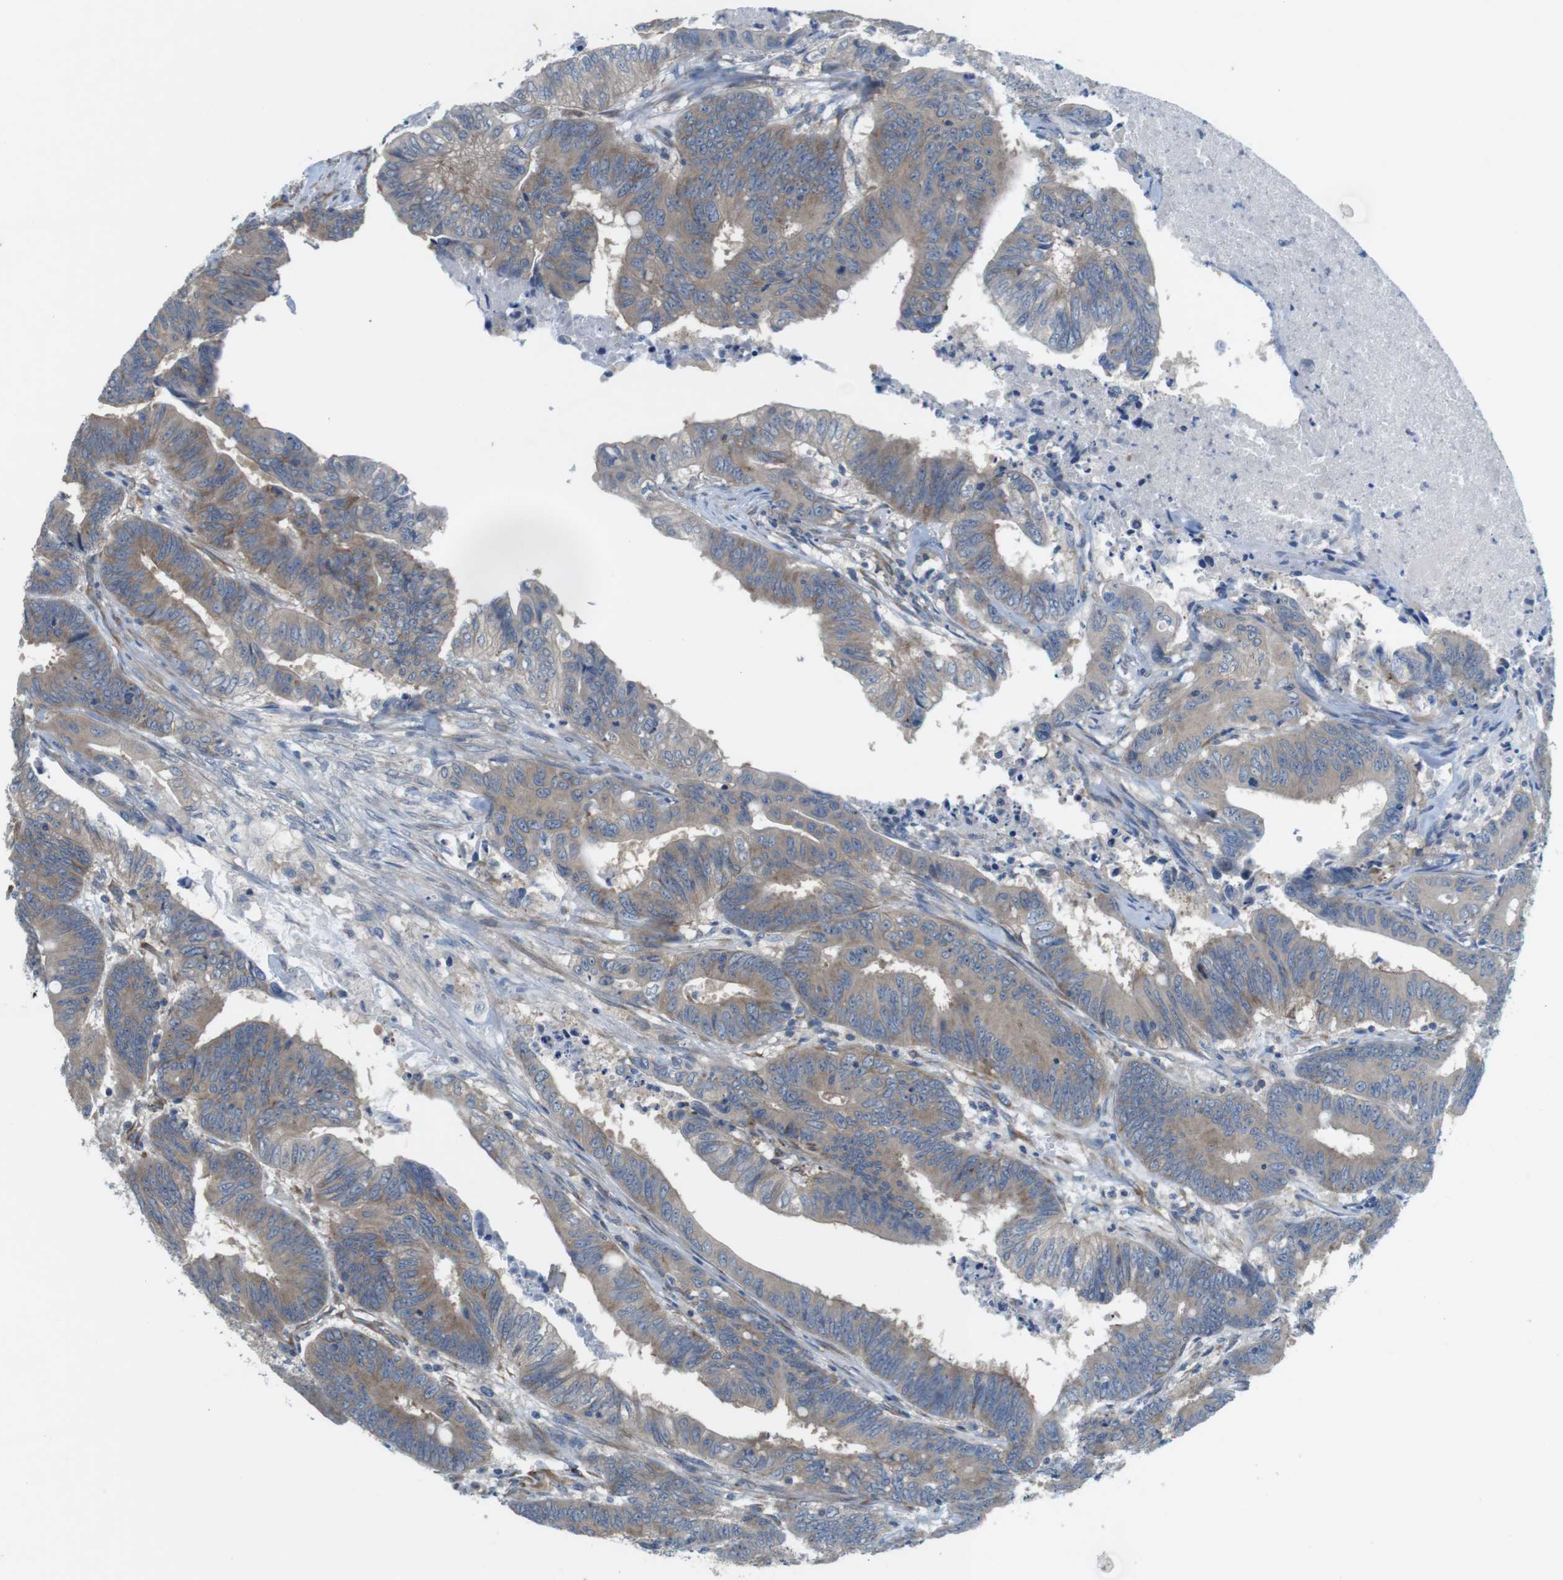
{"staining": {"intensity": "moderate", "quantity": ">75%", "location": "cytoplasmic/membranous"}, "tissue": "colorectal cancer", "cell_type": "Tumor cells", "image_type": "cancer", "snomed": [{"axis": "morphology", "description": "Adenocarcinoma, NOS"}, {"axis": "topography", "description": "Colon"}], "caption": "Immunohistochemistry staining of adenocarcinoma (colorectal), which exhibits medium levels of moderate cytoplasmic/membranous staining in approximately >75% of tumor cells indicating moderate cytoplasmic/membranous protein positivity. The staining was performed using DAB (brown) for protein detection and nuclei were counterstained in hematoxylin (blue).", "gene": "DCLK1", "patient": {"sex": "male", "age": 45}}